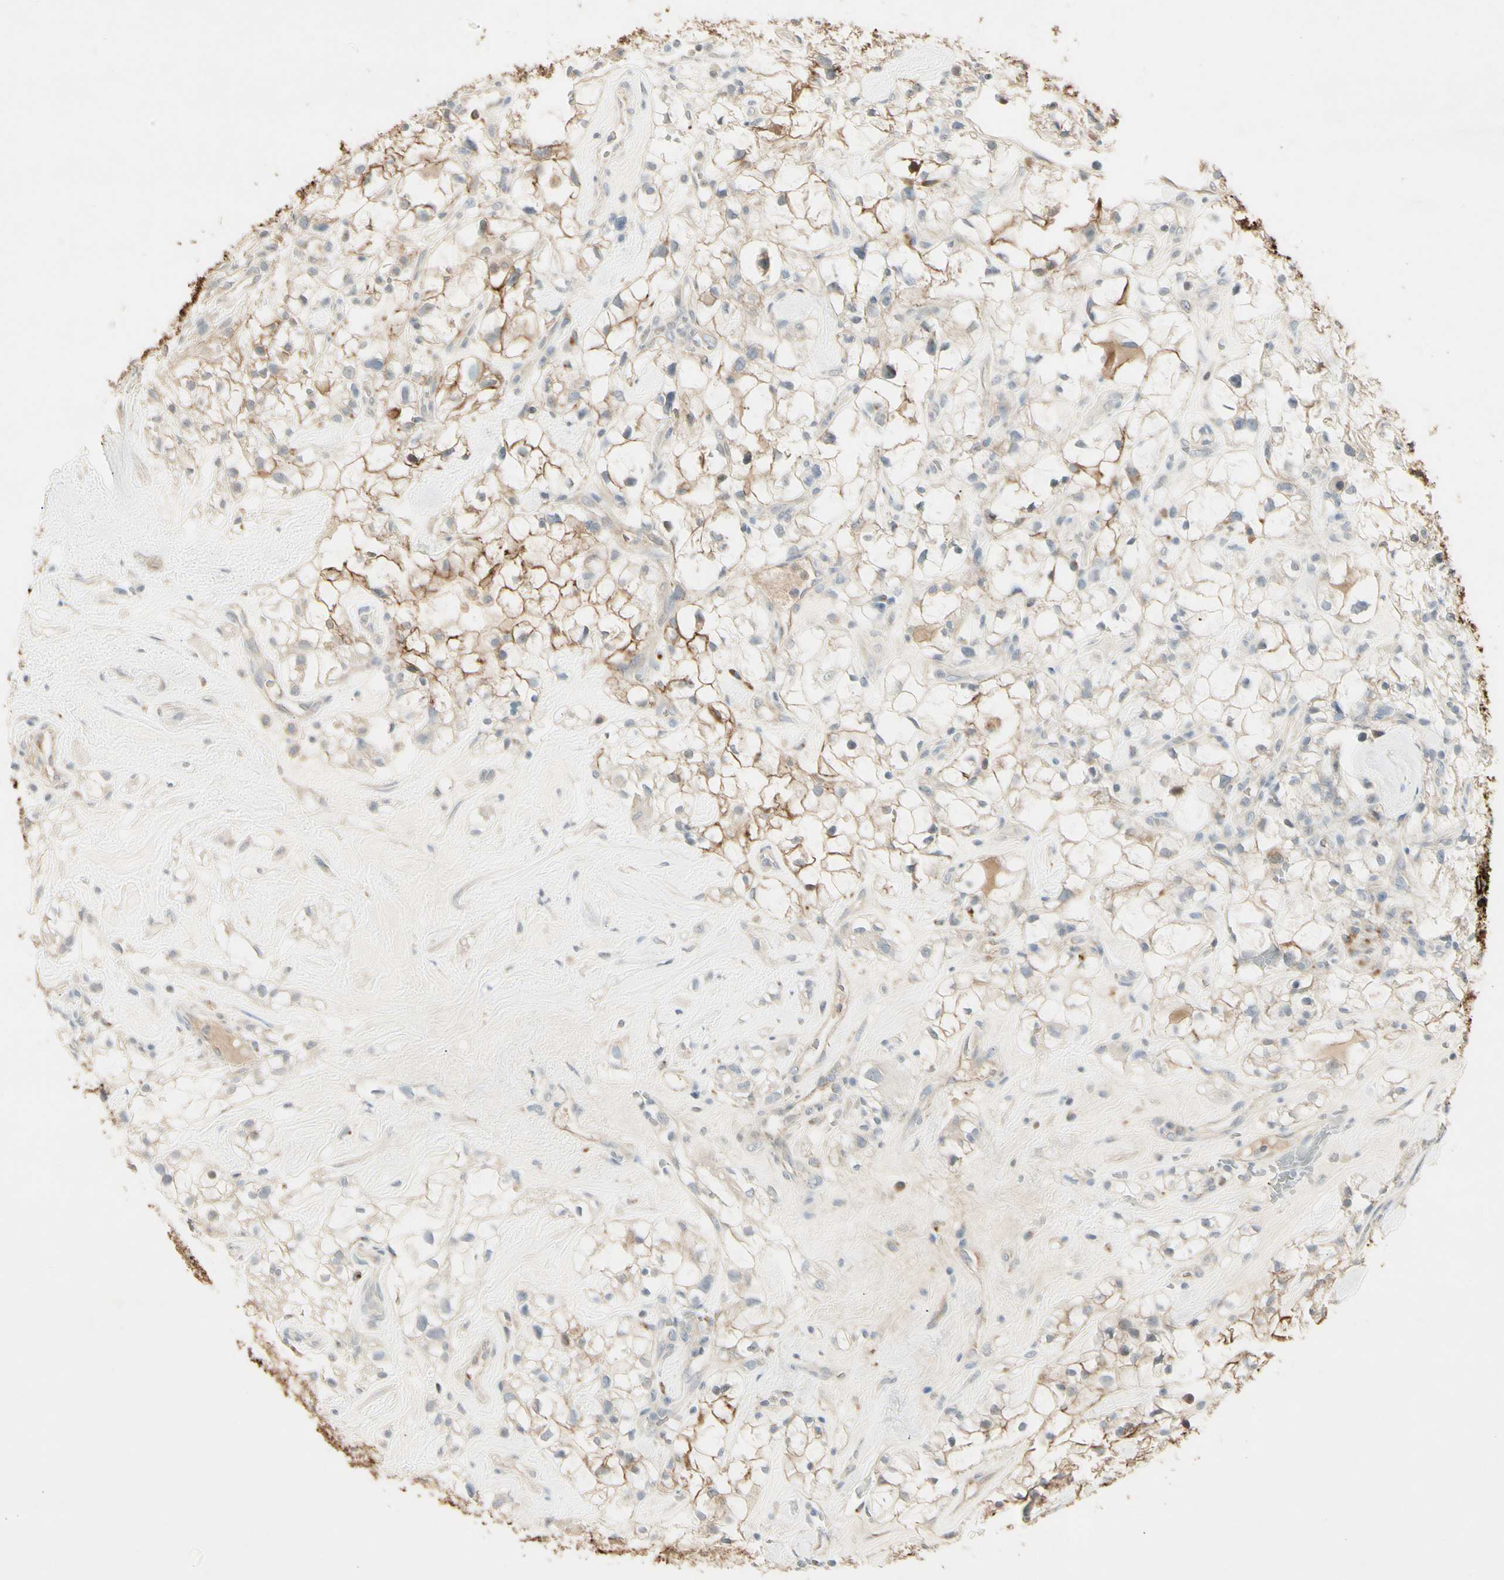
{"staining": {"intensity": "moderate", "quantity": "<25%", "location": "cytoplasmic/membranous"}, "tissue": "renal cancer", "cell_type": "Tumor cells", "image_type": "cancer", "snomed": [{"axis": "morphology", "description": "Adenocarcinoma, NOS"}, {"axis": "topography", "description": "Kidney"}], "caption": "Tumor cells reveal low levels of moderate cytoplasmic/membranous positivity in about <25% of cells in adenocarcinoma (renal).", "gene": "SKIL", "patient": {"sex": "female", "age": 60}}